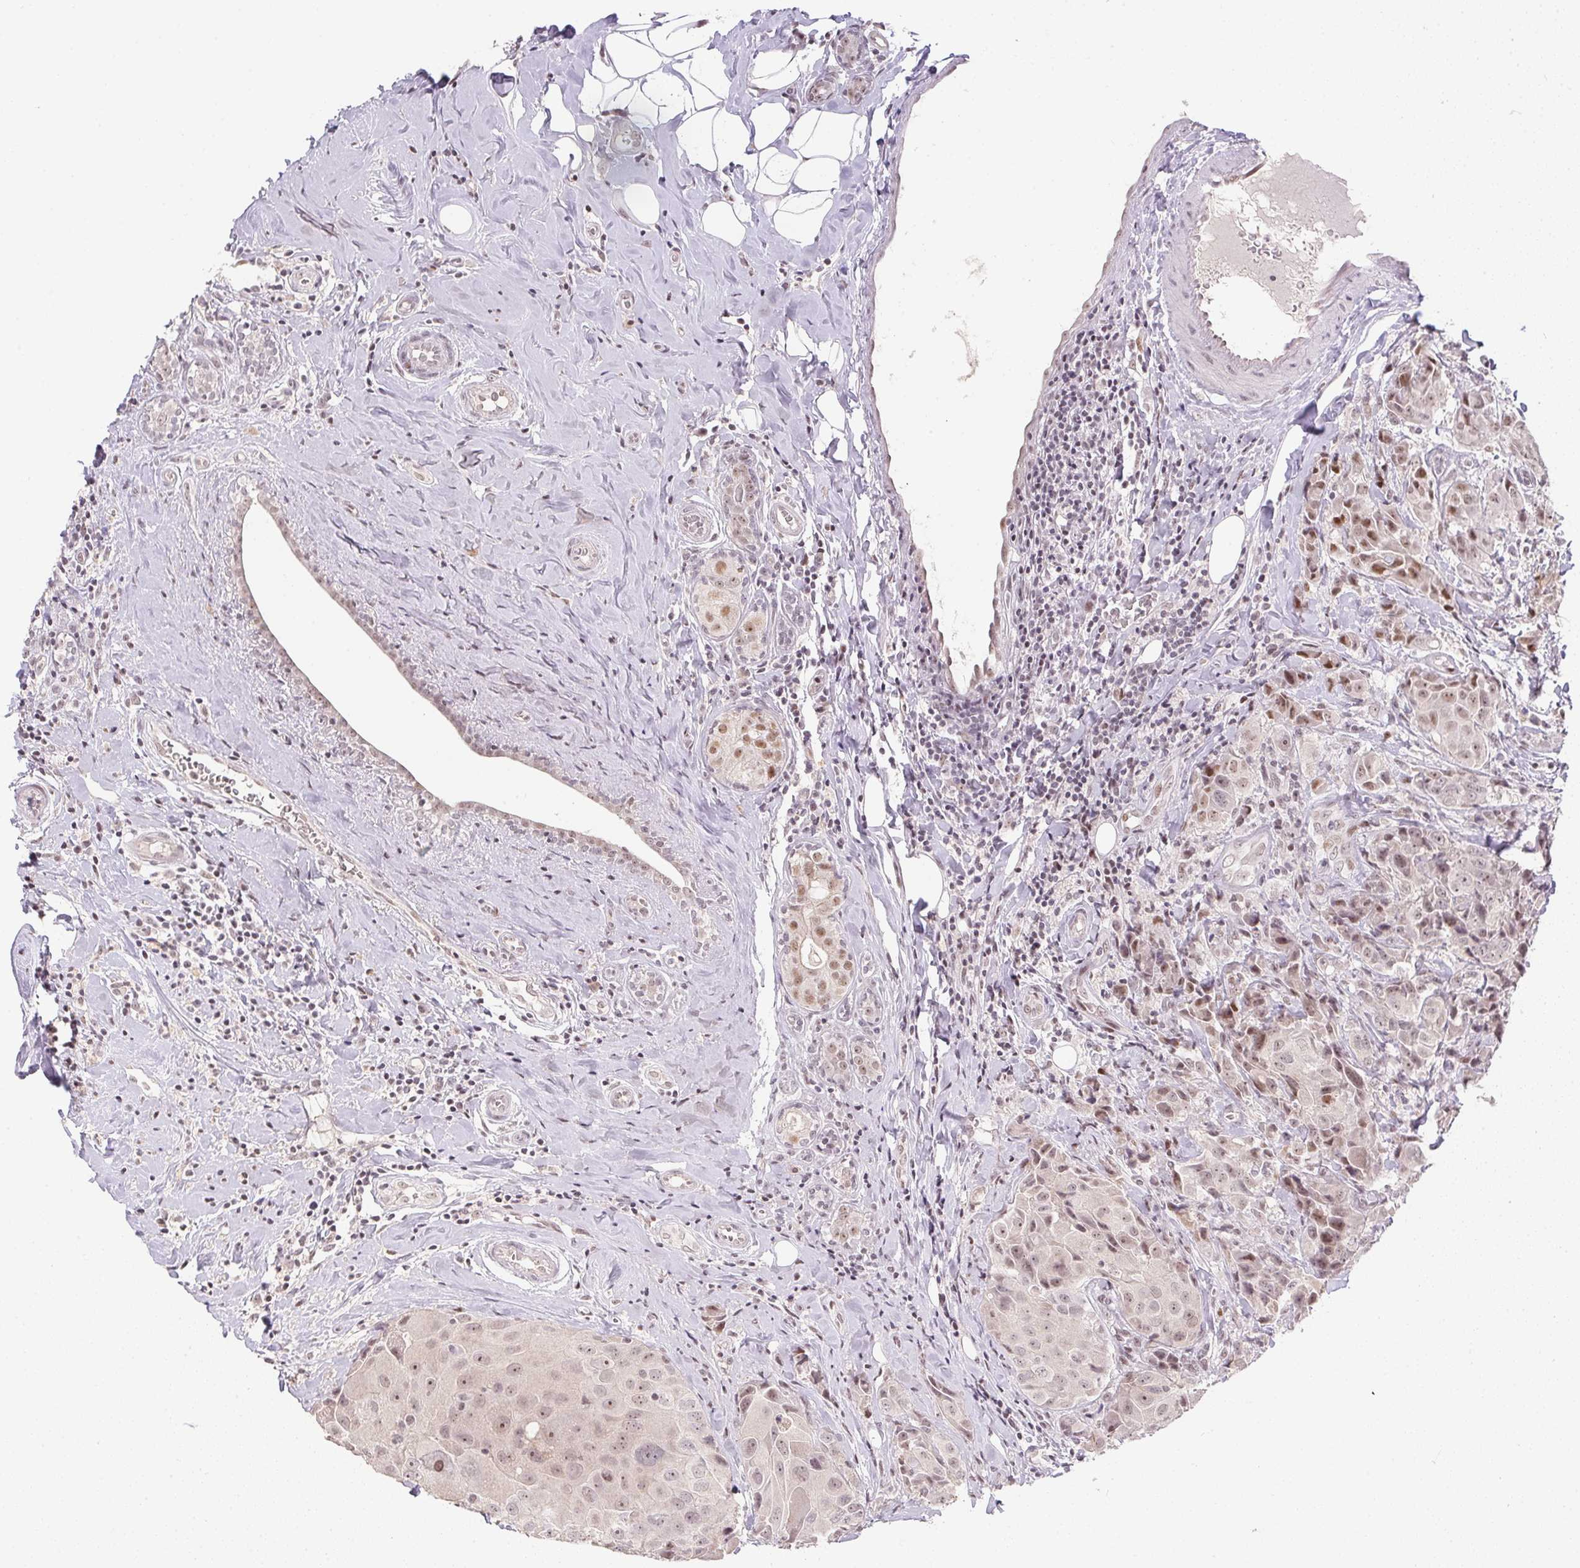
{"staining": {"intensity": "weak", "quantity": "25%-75%", "location": "nuclear"}, "tissue": "breast cancer", "cell_type": "Tumor cells", "image_type": "cancer", "snomed": [{"axis": "morphology", "description": "Normal tissue, NOS"}, {"axis": "morphology", "description": "Duct carcinoma"}, {"axis": "topography", "description": "Breast"}], "caption": "Immunohistochemistry staining of breast invasive ductal carcinoma, which exhibits low levels of weak nuclear expression in approximately 25%-75% of tumor cells indicating weak nuclear protein staining. The staining was performed using DAB (brown) for protein detection and nuclei were counterstained in hematoxylin (blue).", "gene": "KDM4D", "patient": {"sex": "female", "age": 43}}